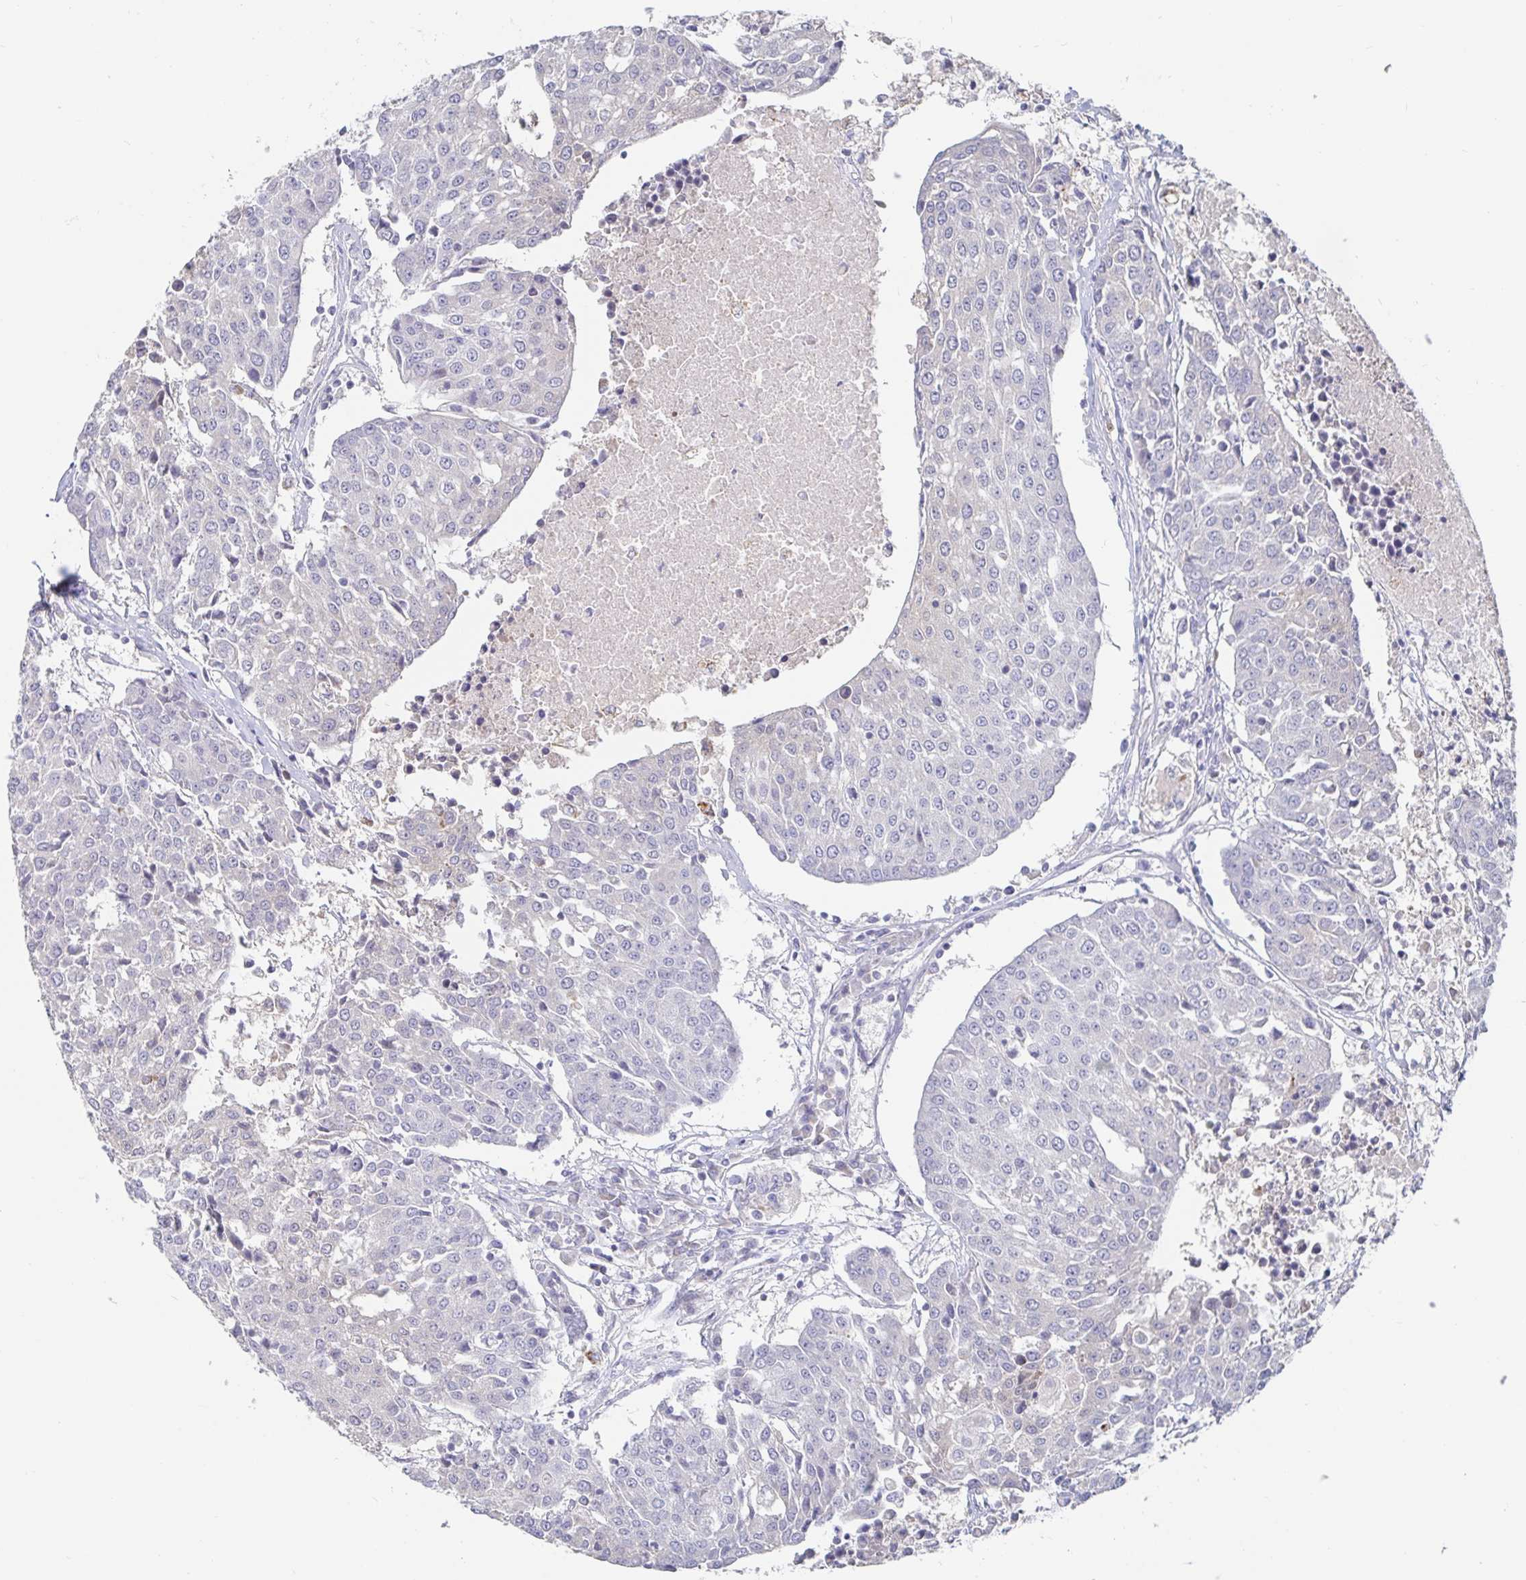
{"staining": {"intensity": "negative", "quantity": "none", "location": "none"}, "tissue": "urothelial cancer", "cell_type": "Tumor cells", "image_type": "cancer", "snomed": [{"axis": "morphology", "description": "Urothelial carcinoma, High grade"}, {"axis": "topography", "description": "Urinary bladder"}], "caption": "The histopathology image displays no significant staining in tumor cells of urothelial cancer. The staining was performed using DAB to visualize the protein expression in brown, while the nuclei were stained in blue with hematoxylin (Magnification: 20x).", "gene": "SPPL3", "patient": {"sex": "female", "age": 85}}